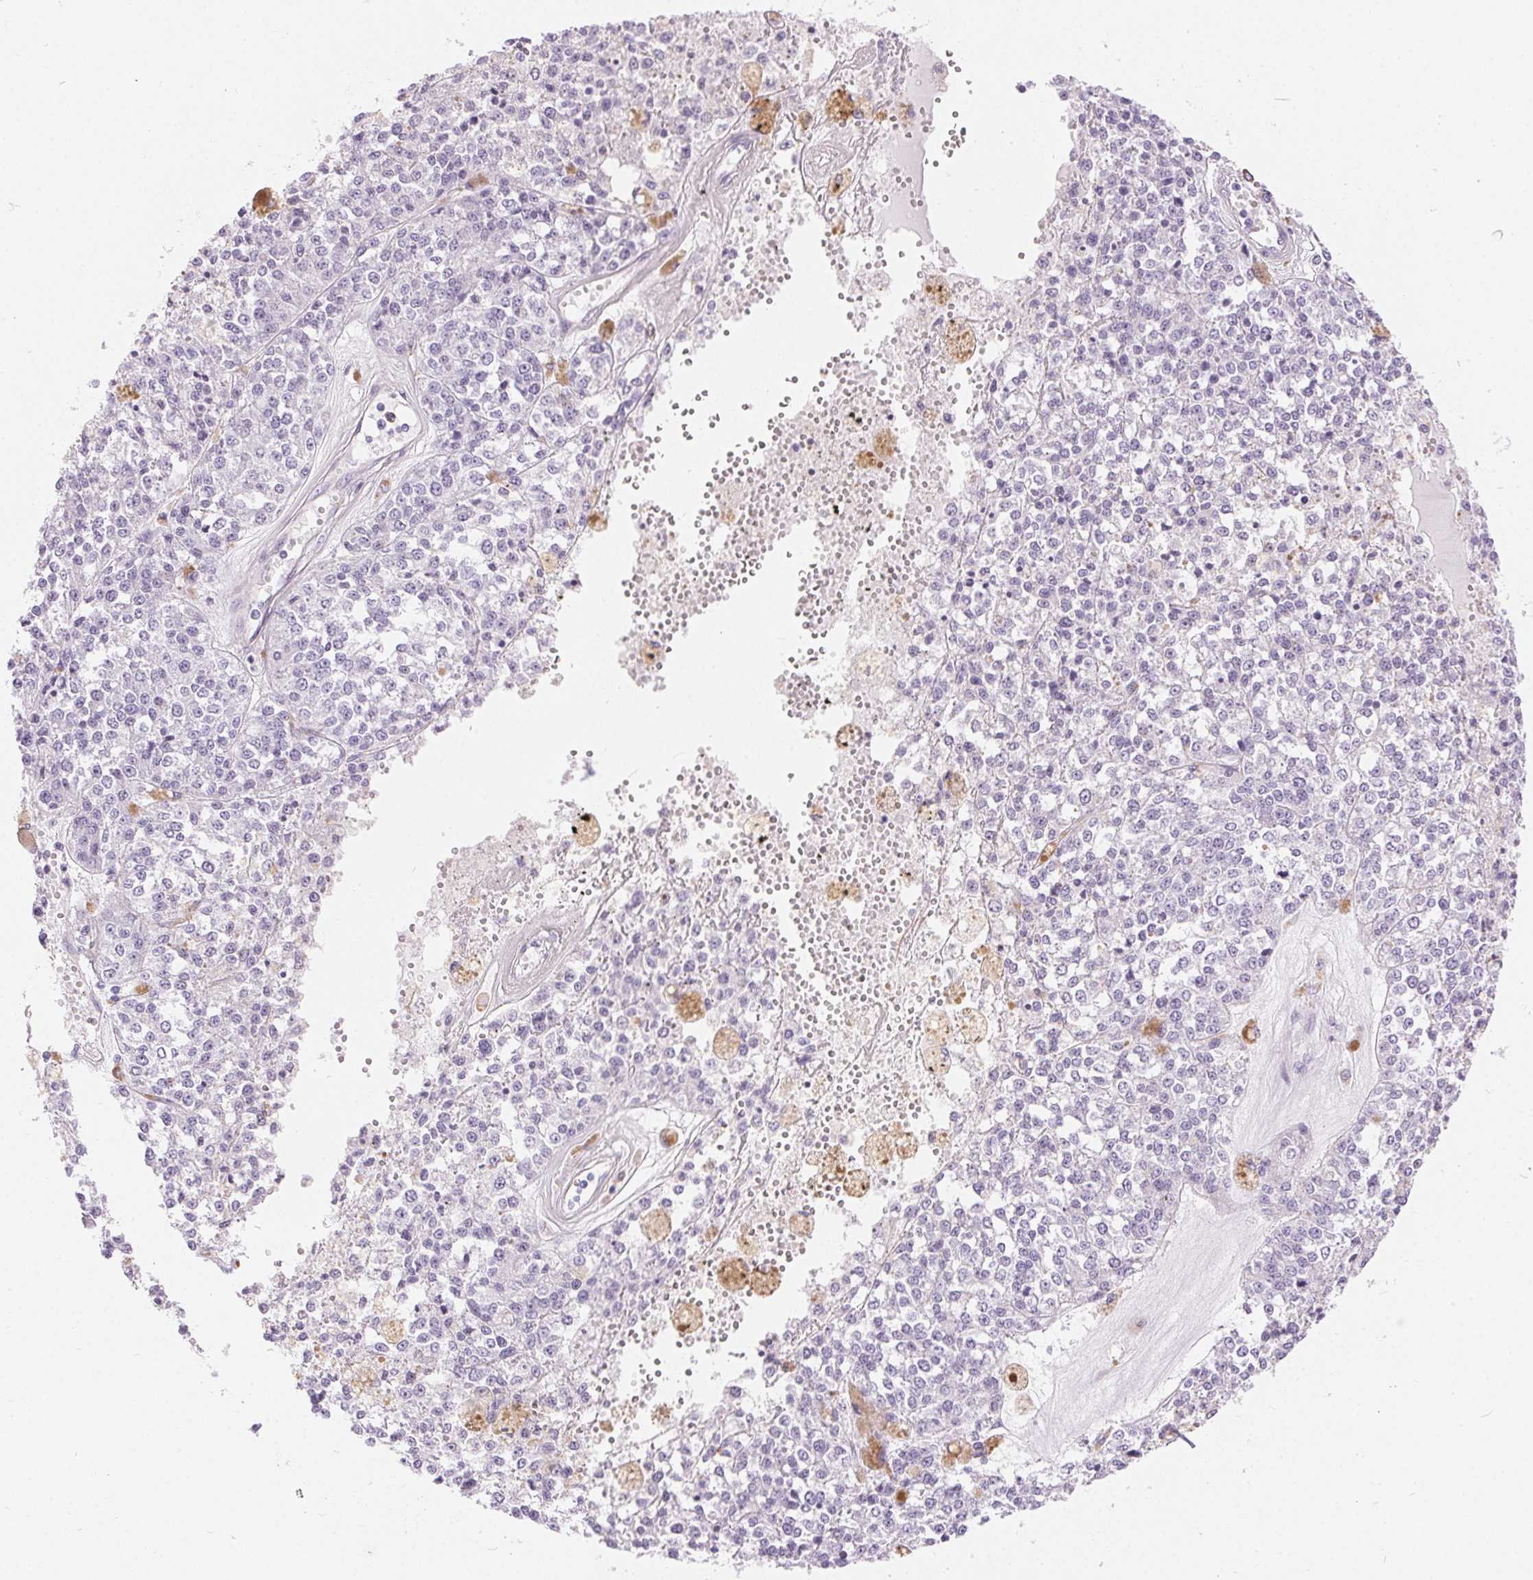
{"staining": {"intensity": "negative", "quantity": "none", "location": "none"}, "tissue": "melanoma", "cell_type": "Tumor cells", "image_type": "cancer", "snomed": [{"axis": "morphology", "description": "Malignant melanoma, Metastatic site"}, {"axis": "topography", "description": "Lymph node"}], "caption": "Photomicrograph shows no protein expression in tumor cells of melanoma tissue. (DAB (3,3'-diaminobenzidine) immunohistochemistry (IHC) visualized using brightfield microscopy, high magnification).", "gene": "GFAP", "patient": {"sex": "female", "age": 64}}